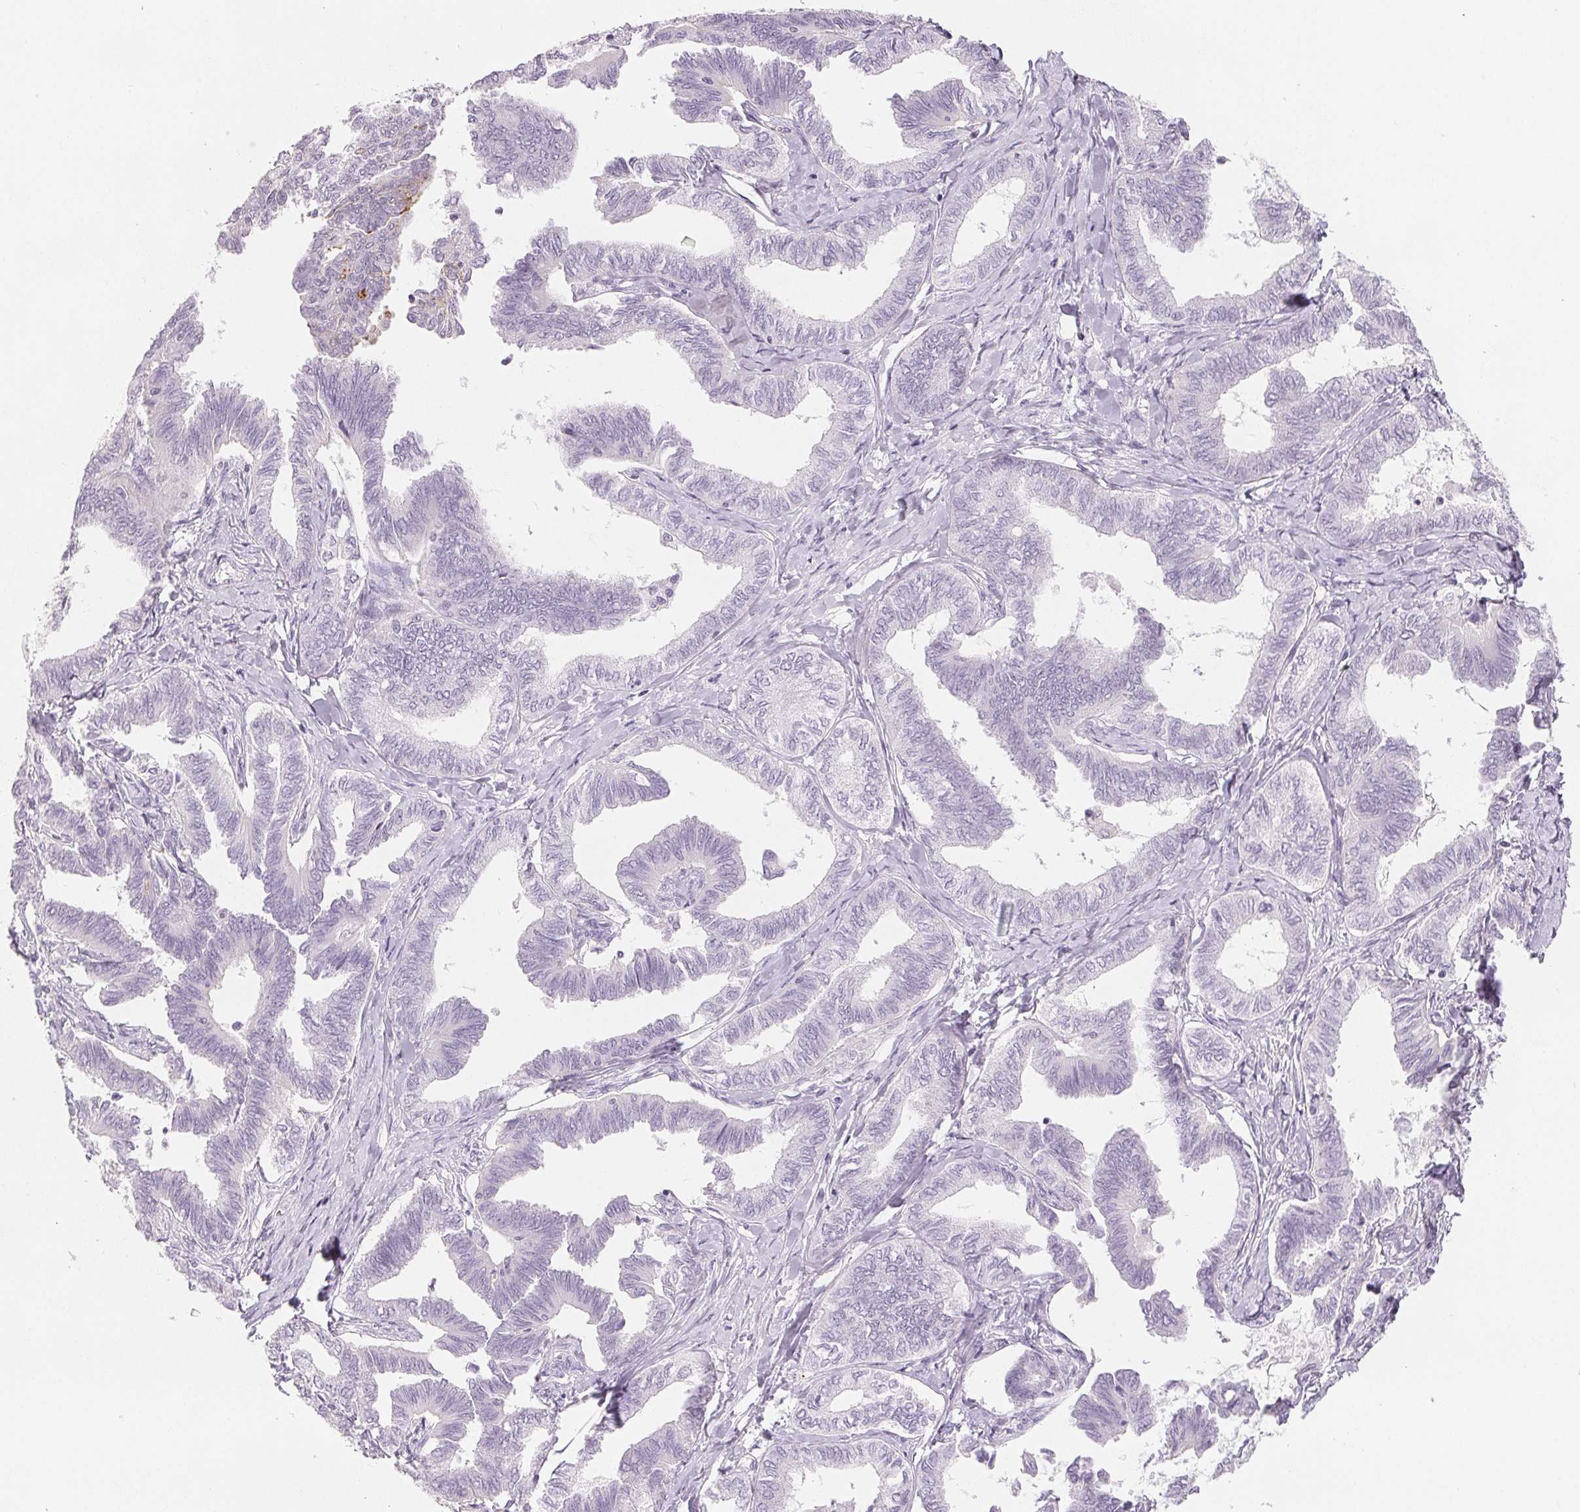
{"staining": {"intensity": "negative", "quantity": "none", "location": "none"}, "tissue": "ovarian cancer", "cell_type": "Tumor cells", "image_type": "cancer", "snomed": [{"axis": "morphology", "description": "Carcinoma, endometroid"}, {"axis": "topography", "description": "Ovary"}], "caption": "IHC image of neoplastic tissue: ovarian endometroid carcinoma stained with DAB (3,3'-diaminobenzidine) shows no significant protein staining in tumor cells.", "gene": "CD69", "patient": {"sex": "female", "age": 70}}